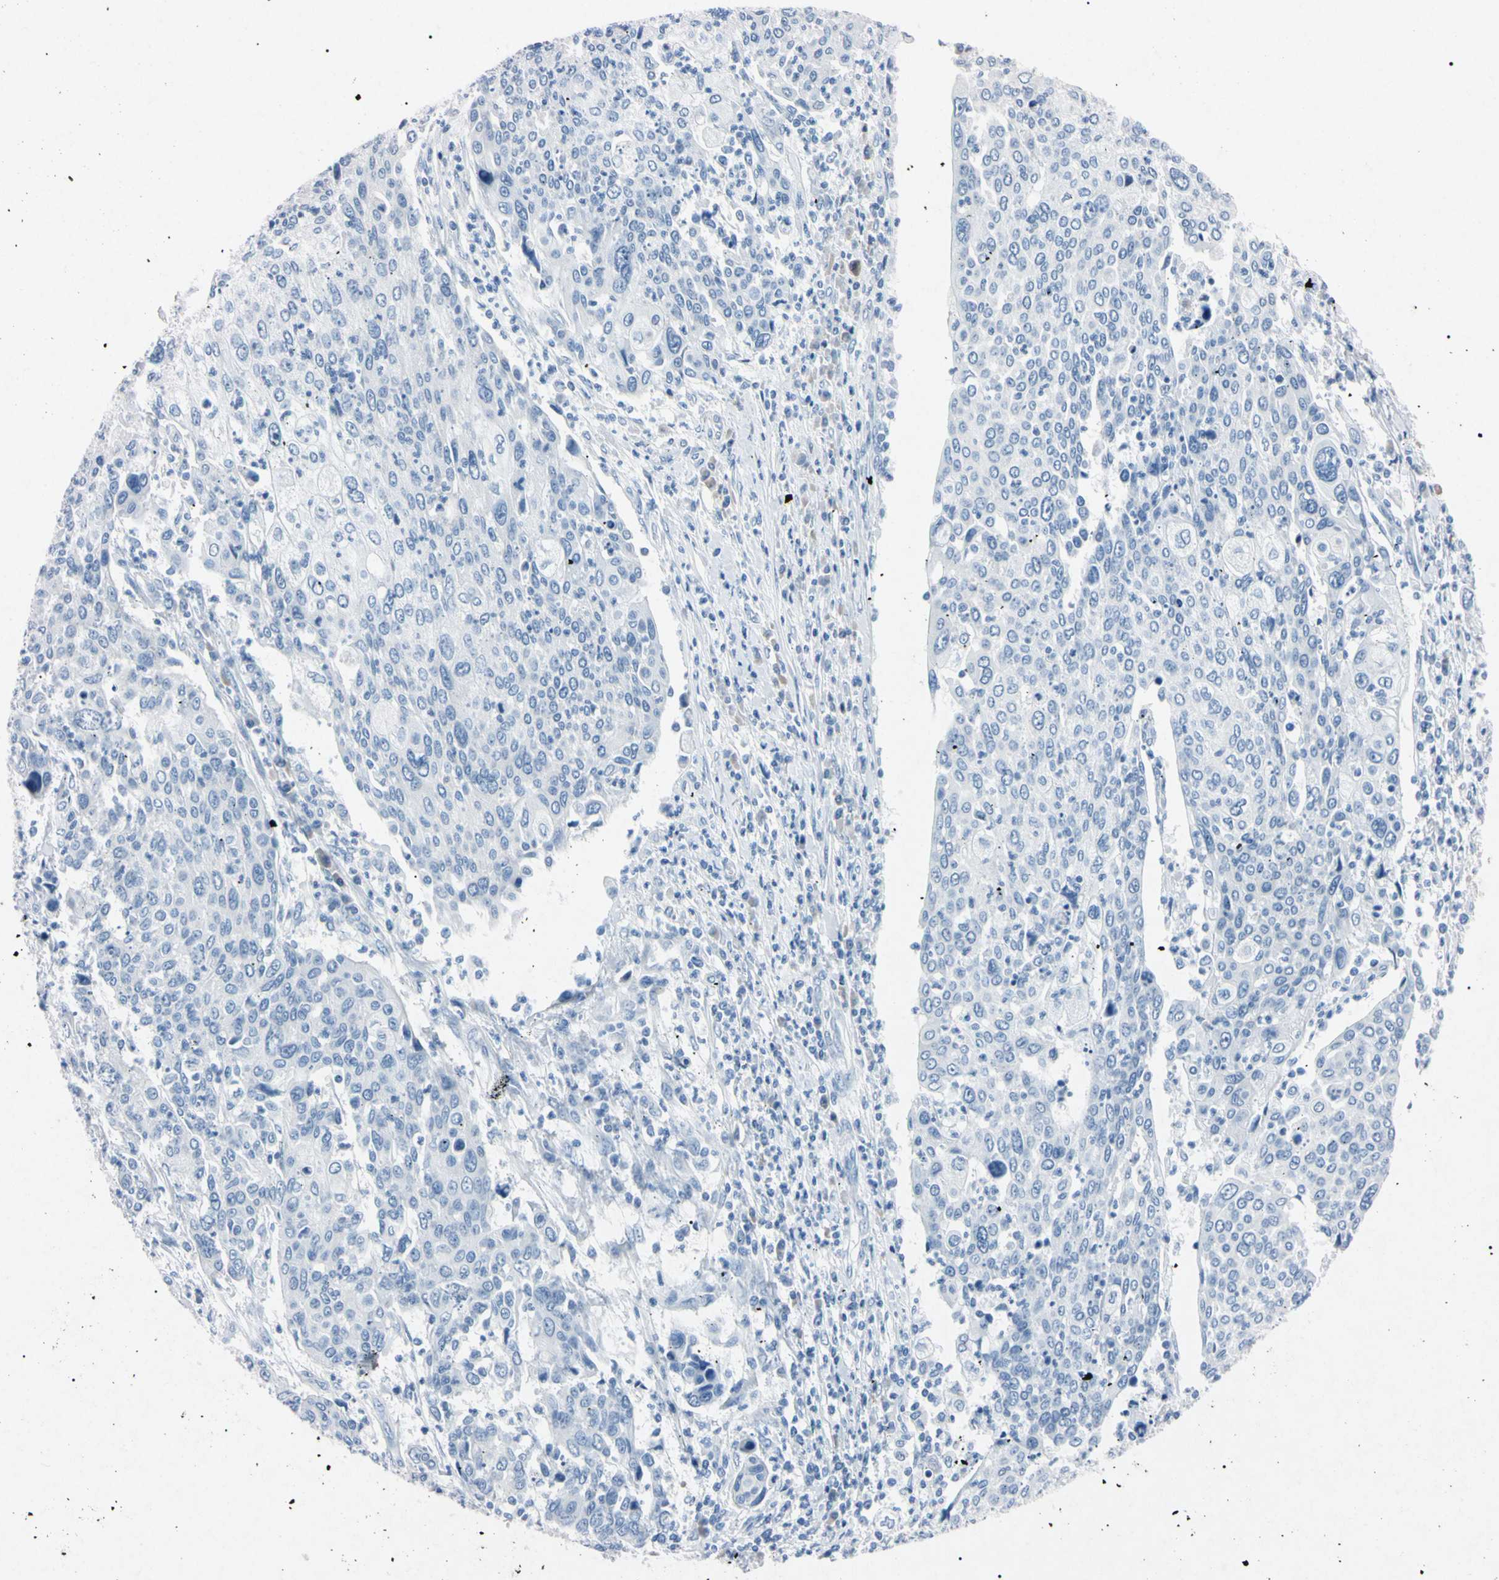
{"staining": {"intensity": "negative", "quantity": "none", "location": "none"}, "tissue": "cervical cancer", "cell_type": "Tumor cells", "image_type": "cancer", "snomed": [{"axis": "morphology", "description": "Squamous cell carcinoma, NOS"}, {"axis": "topography", "description": "Cervix"}], "caption": "Cervical squamous cell carcinoma stained for a protein using immunohistochemistry exhibits no expression tumor cells.", "gene": "ELN", "patient": {"sex": "female", "age": 40}}